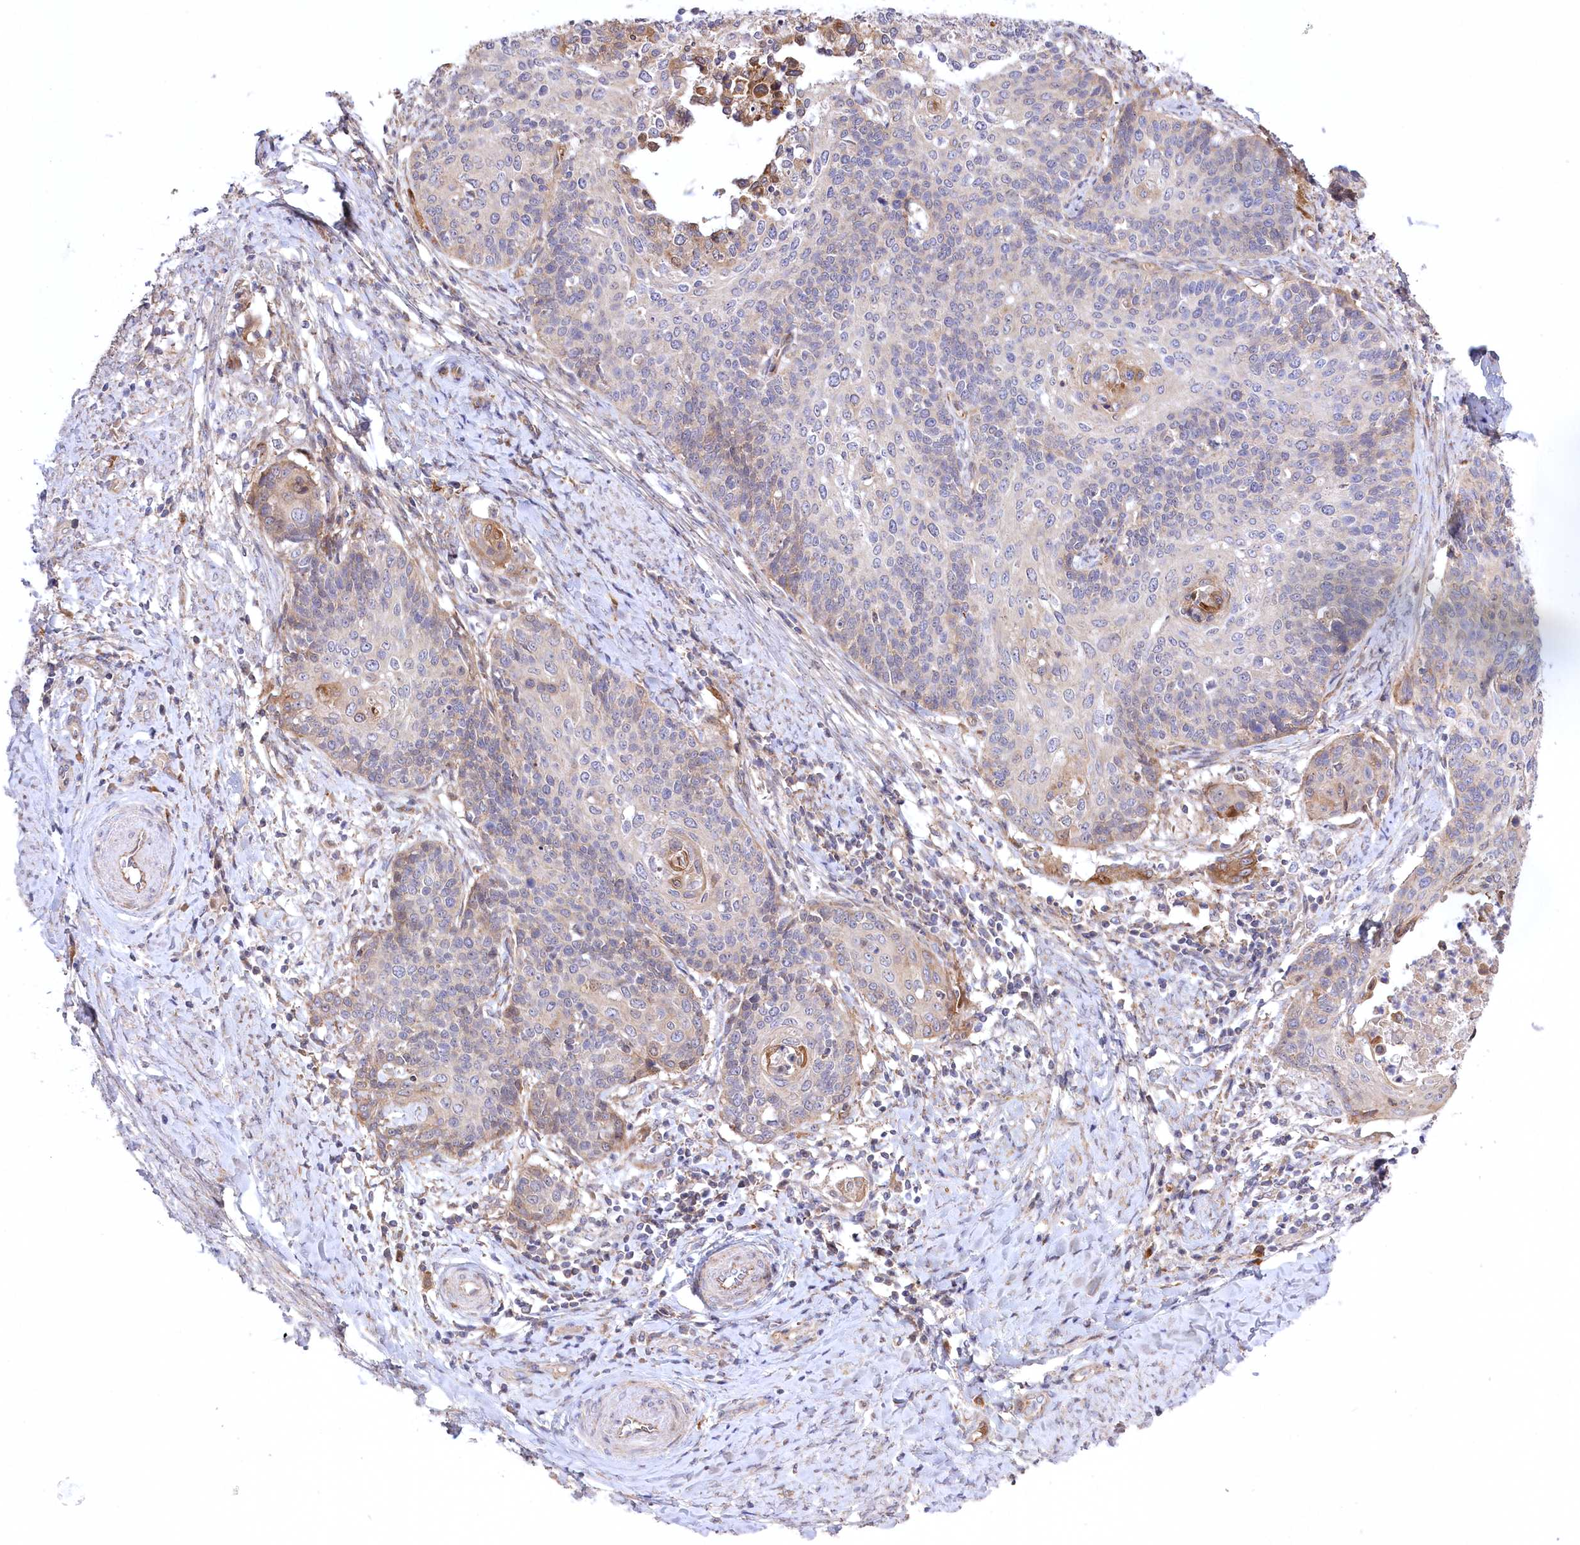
{"staining": {"intensity": "weak", "quantity": "25%-75%", "location": "cytoplasmic/membranous"}, "tissue": "cervical cancer", "cell_type": "Tumor cells", "image_type": "cancer", "snomed": [{"axis": "morphology", "description": "Squamous cell carcinoma, NOS"}, {"axis": "topography", "description": "Cervix"}], "caption": "Tumor cells reveal low levels of weak cytoplasmic/membranous staining in about 25%-75% of cells in cervical cancer. (brown staining indicates protein expression, while blue staining denotes nuclei).", "gene": "TRUB1", "patient": {"sex": "female", "age": 39}}